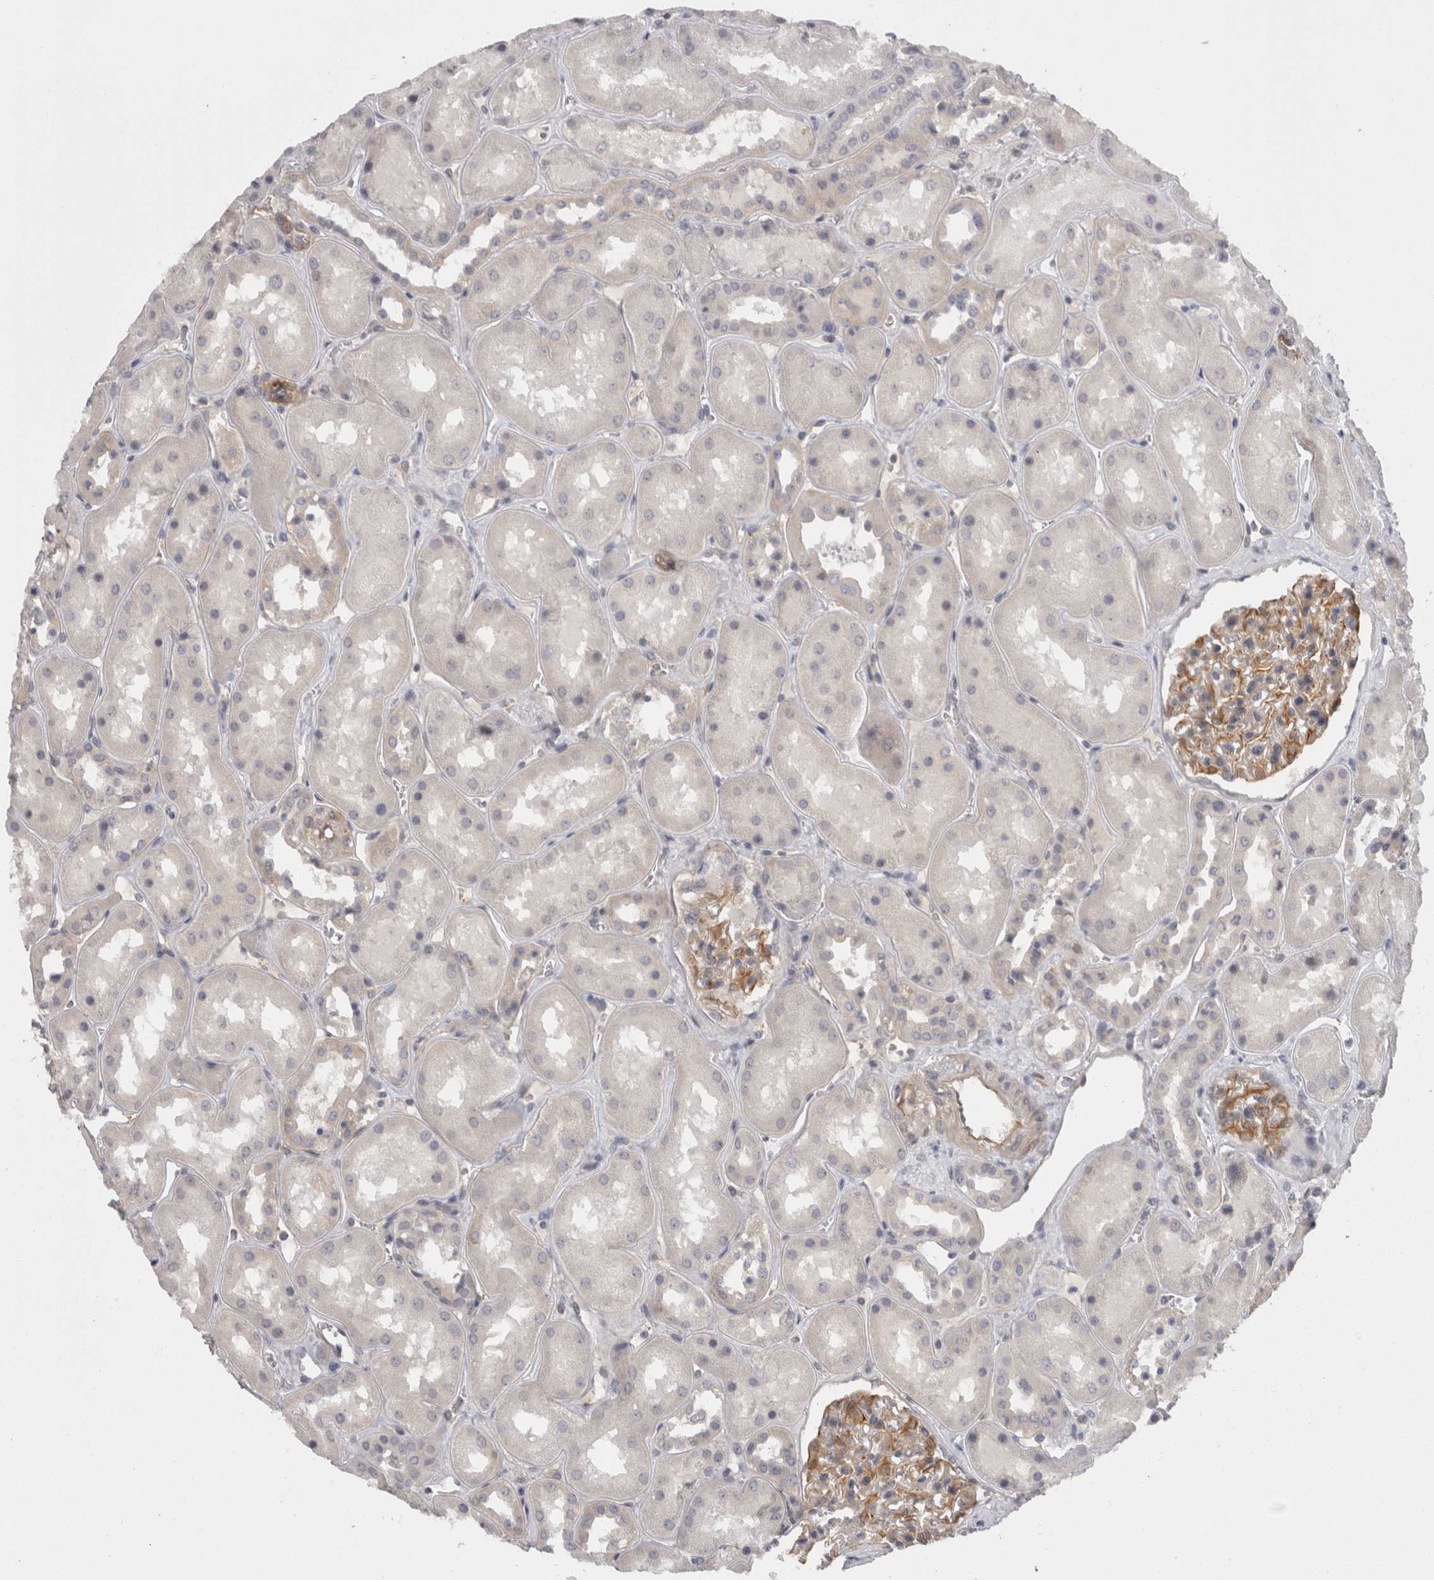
{"staining": {"intensity": "moderate", "quantity": ">75%", "location": "cytoplasmic/membranous"}, "tissue": "kidney", "cell_type": "Cells in glomeruli", "image_type": "normal", "snomed": [{"axis": "morphology", "description": "Normal tissue, NOS"}, {"axis": "topography", "description": "Kidney"}], "caption": "Brown immunohistochemical staining in benign human kidney exhibits moderate cytoplasmic/membranous expression in about >75% of cells in glomeruli. (Stains: DAB in brown, nuclei in blue, Microscopy: brightfield microscopy at high magnification).", "gene": "RMDN1", "patient": {"sex": "male", "age": 70}}